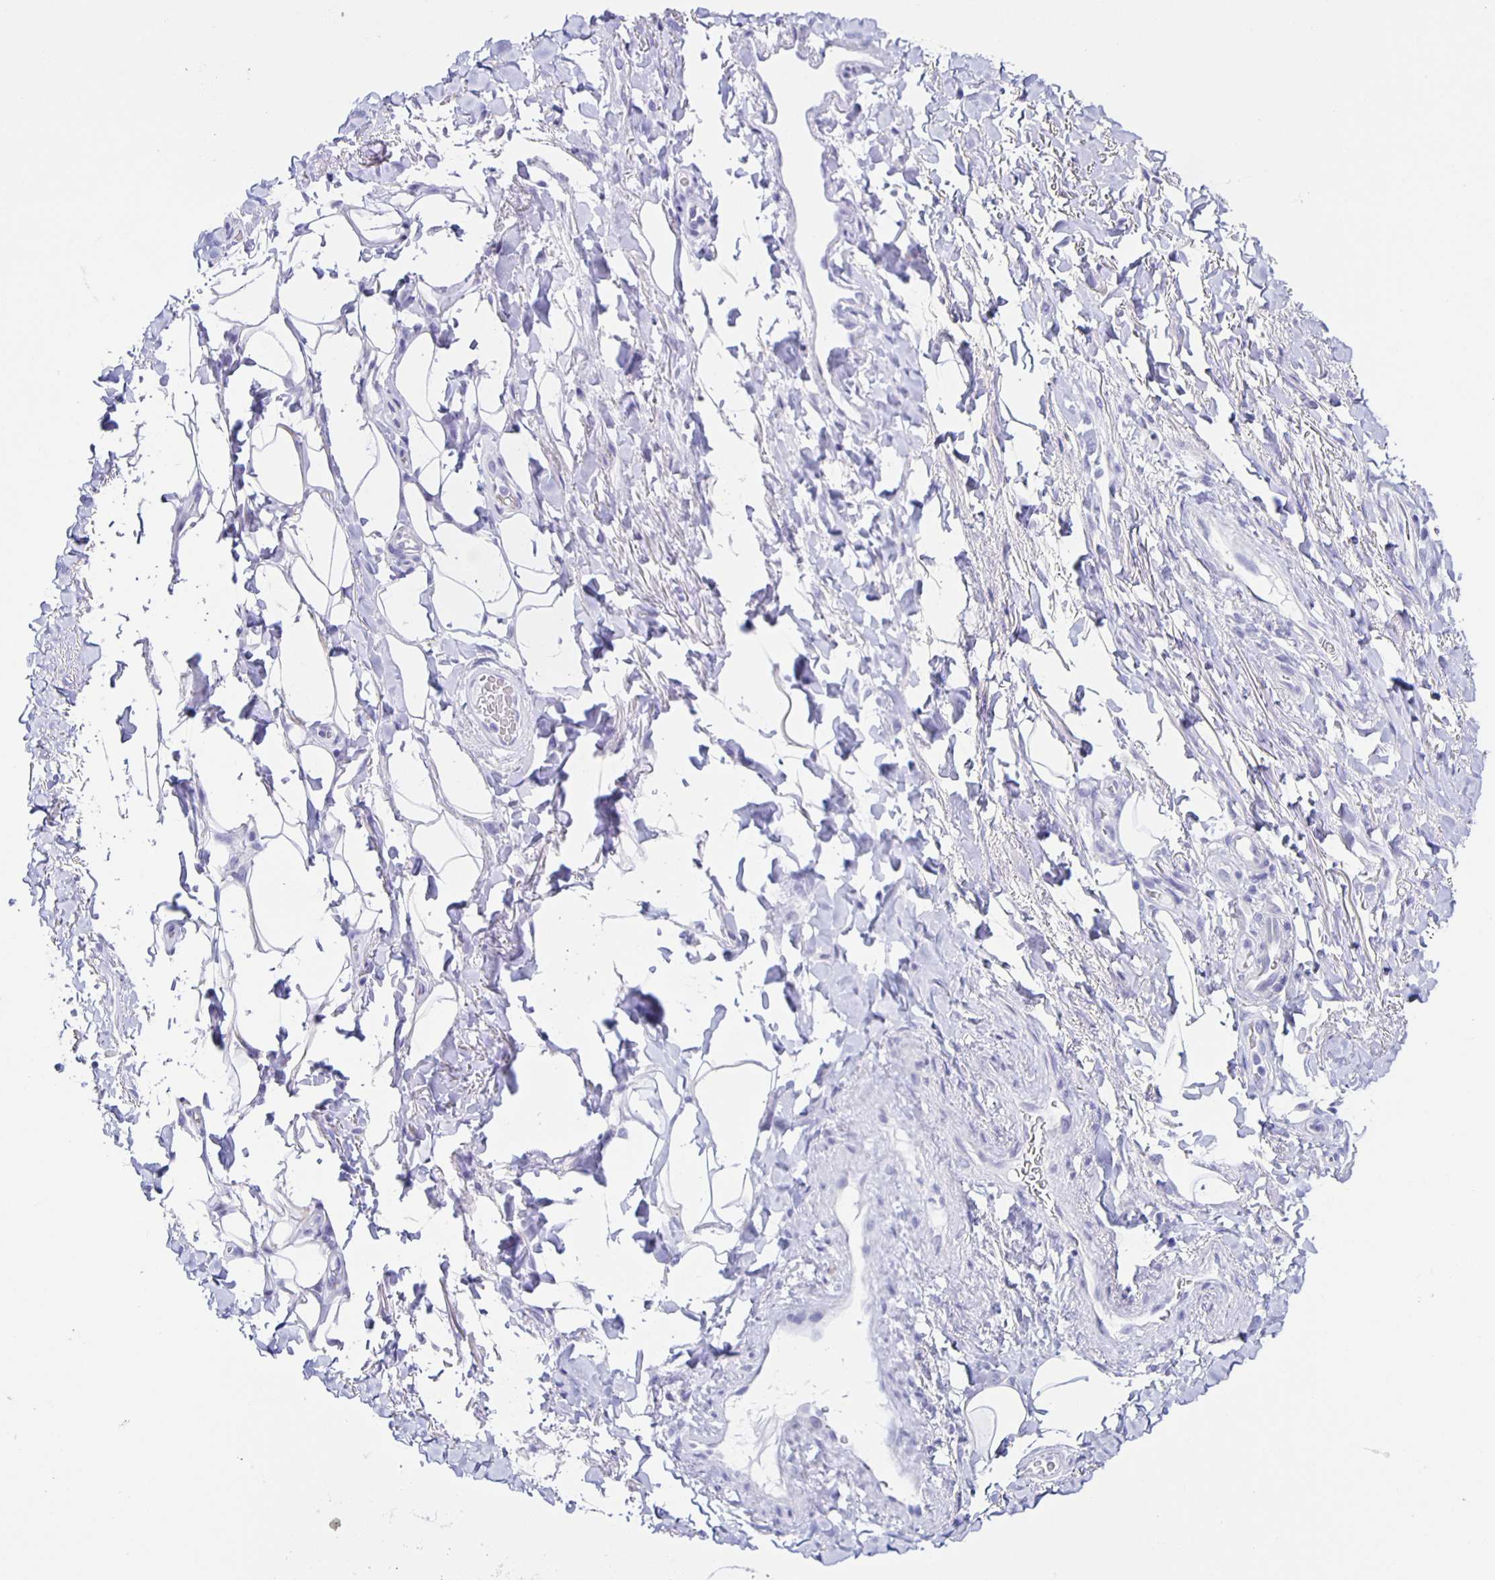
{"staining": {"intensity": "negative", "quantity": "none", "location": "none"}, "tissue": "adipose tissue", "cell_type": "Adipocytes", "image_type": "normal", "snomed": [{"axis": "morphology", "description": "Normal tissue, NOS"}, {"axis": "topography", "description": "Anal"}, {"axis": "topography", "description": "Peripheral nerve tissue"}], "caption": "IHC image of unremarkable human adipose tissue stained for a protein (brown), which shows no positivity in adipocytes.", "gene": "AQP6", "patient": {"sex": "male", "age": 53}}